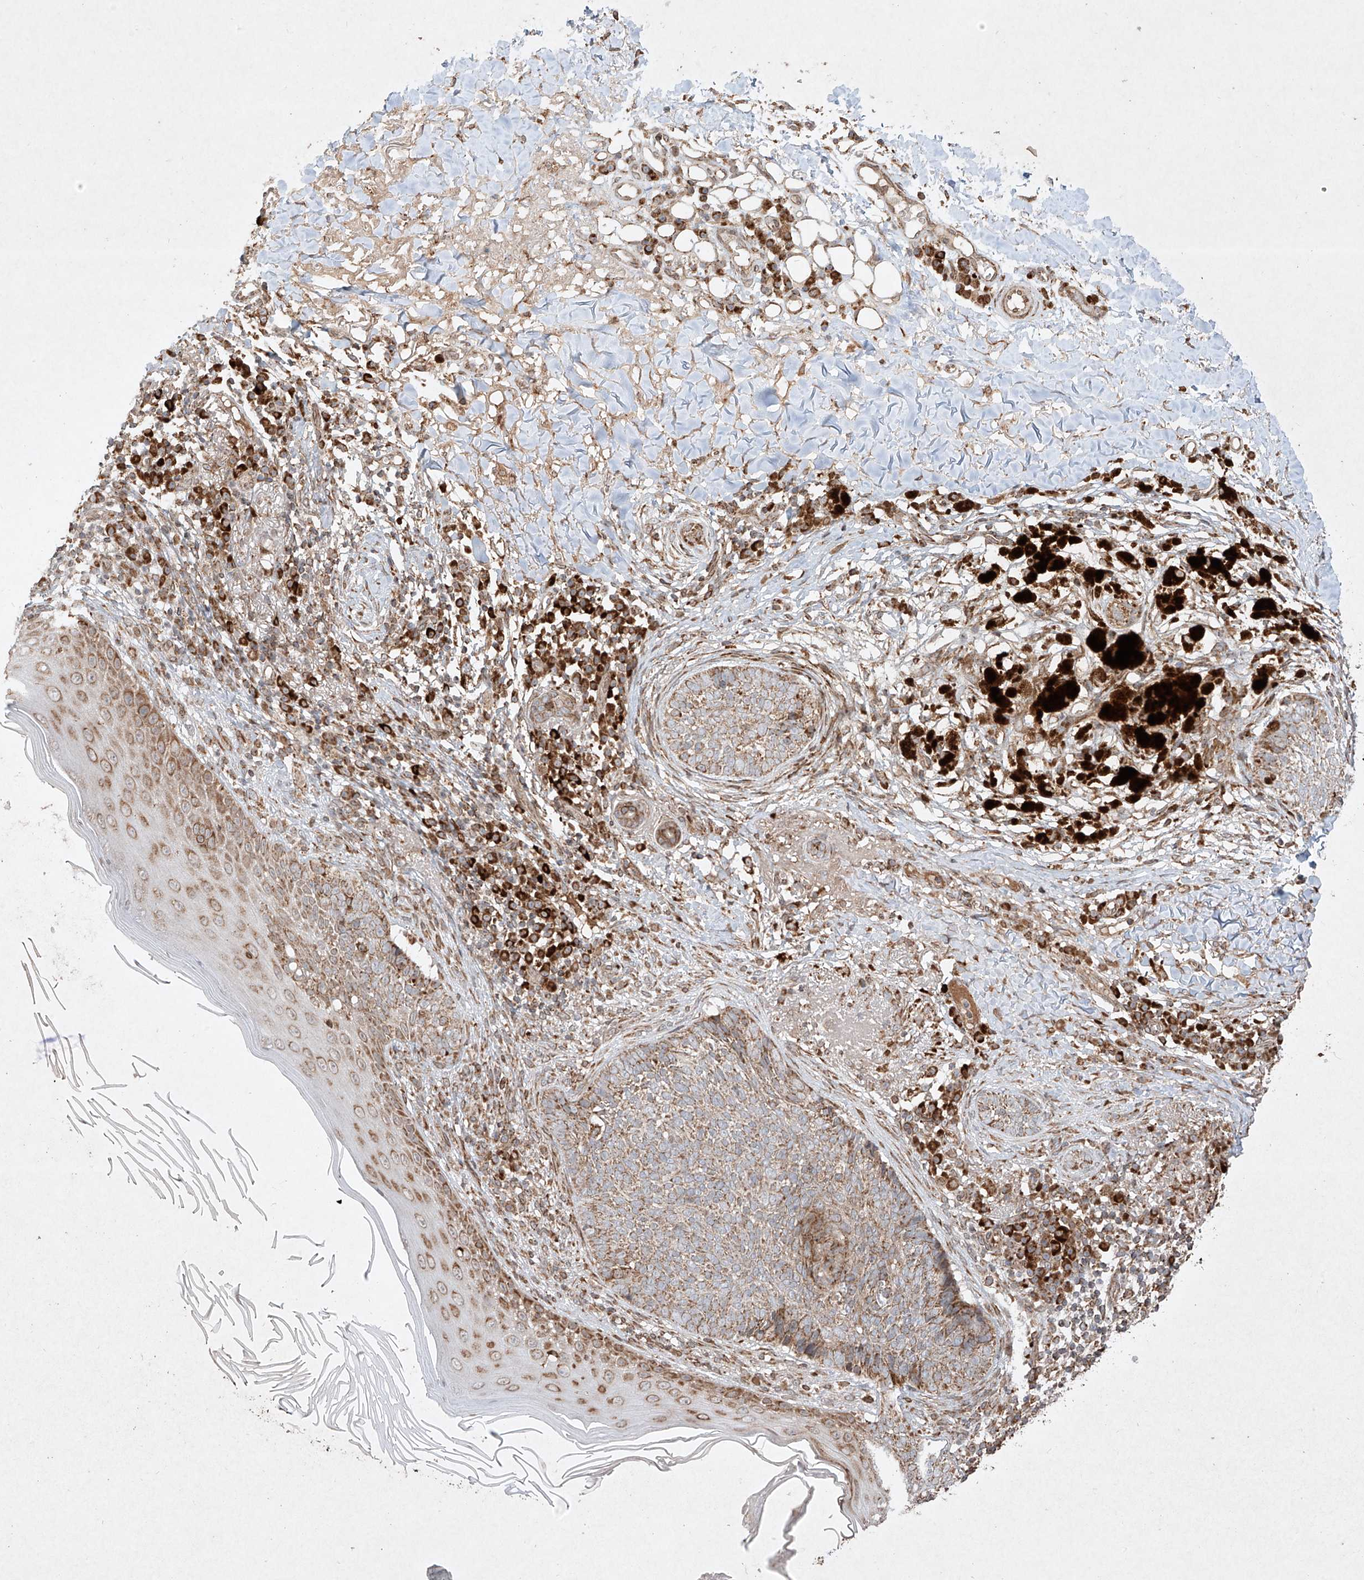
{"staining": {"intensity": "moderate", "quantity": ">75%", "location": "cytoplasmic/membranous"}, "tissue": "skin cancer", "cell_type": "Tumor cells", "image_type": "cancer", "snomed": [{"axis": "morphology", "description": "Basal cell carcinoma"}, {"axis": "topography", "description": "Skin"}], "caption": "This micrograph reveals IHC staining of human skin basal cell carcinoma, with medium moderate cytoplasmic/membranous staining in about >75% of tumor cells.", "gene": "SEMA3B", "patient": {"sex": "male", "age": 85}}